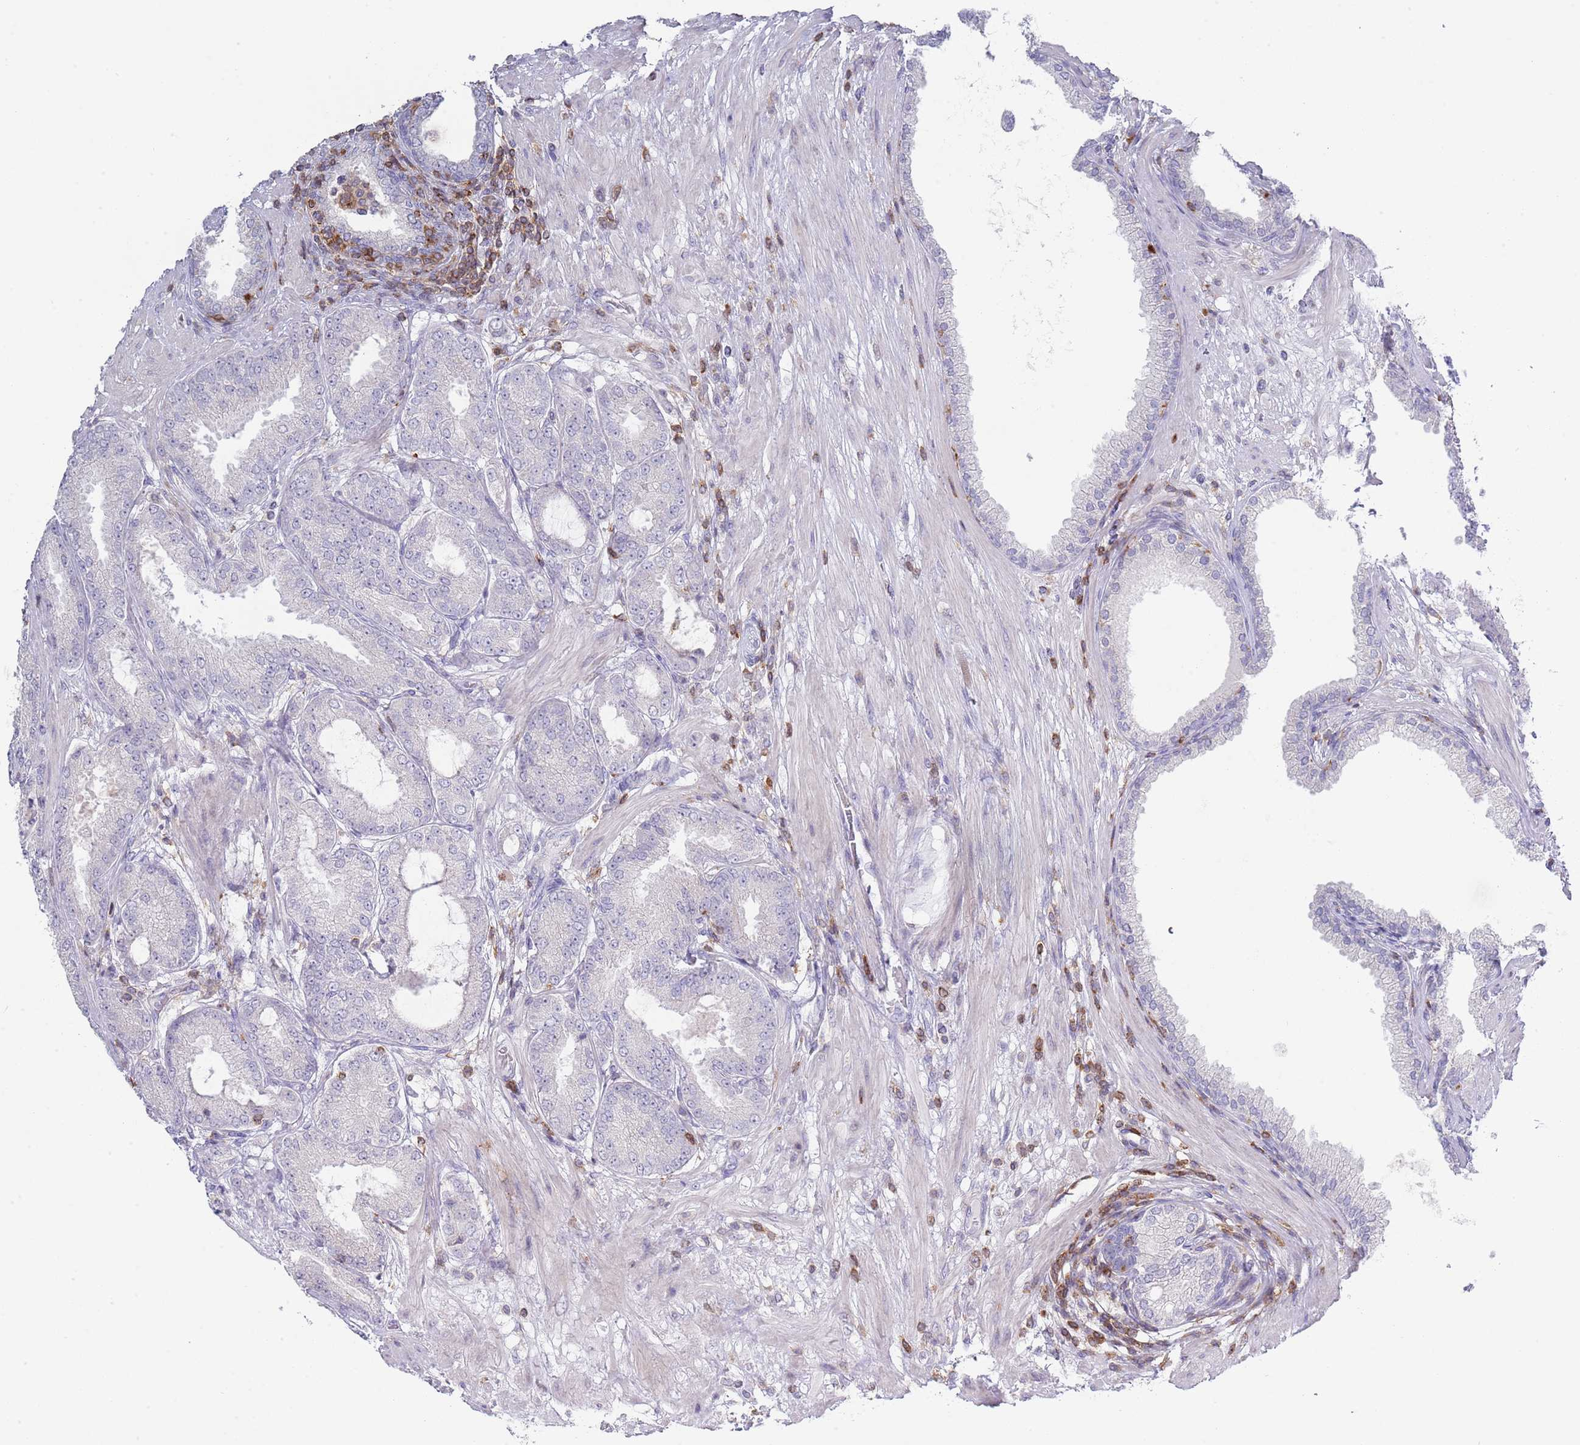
{"staining": {"intensity": "negative", "quantity": "none", "location": "none"}, "tissue": "prostate cancer", "cell_type": "Tumor cells", "image_type": "cancer", "snomed": [{"axis": "morphology", "description": "Adenocarcinoma, High grade"}, {"axis": "topography", "description": "Prostate"}], "caption": "This is an immunohistochemistry image of human adenocarcinoma (high-grade) (prostate). There is no expression in tumor cells.", "gene": "LPXN", "patient": {"sex": "male", "age": 71}}